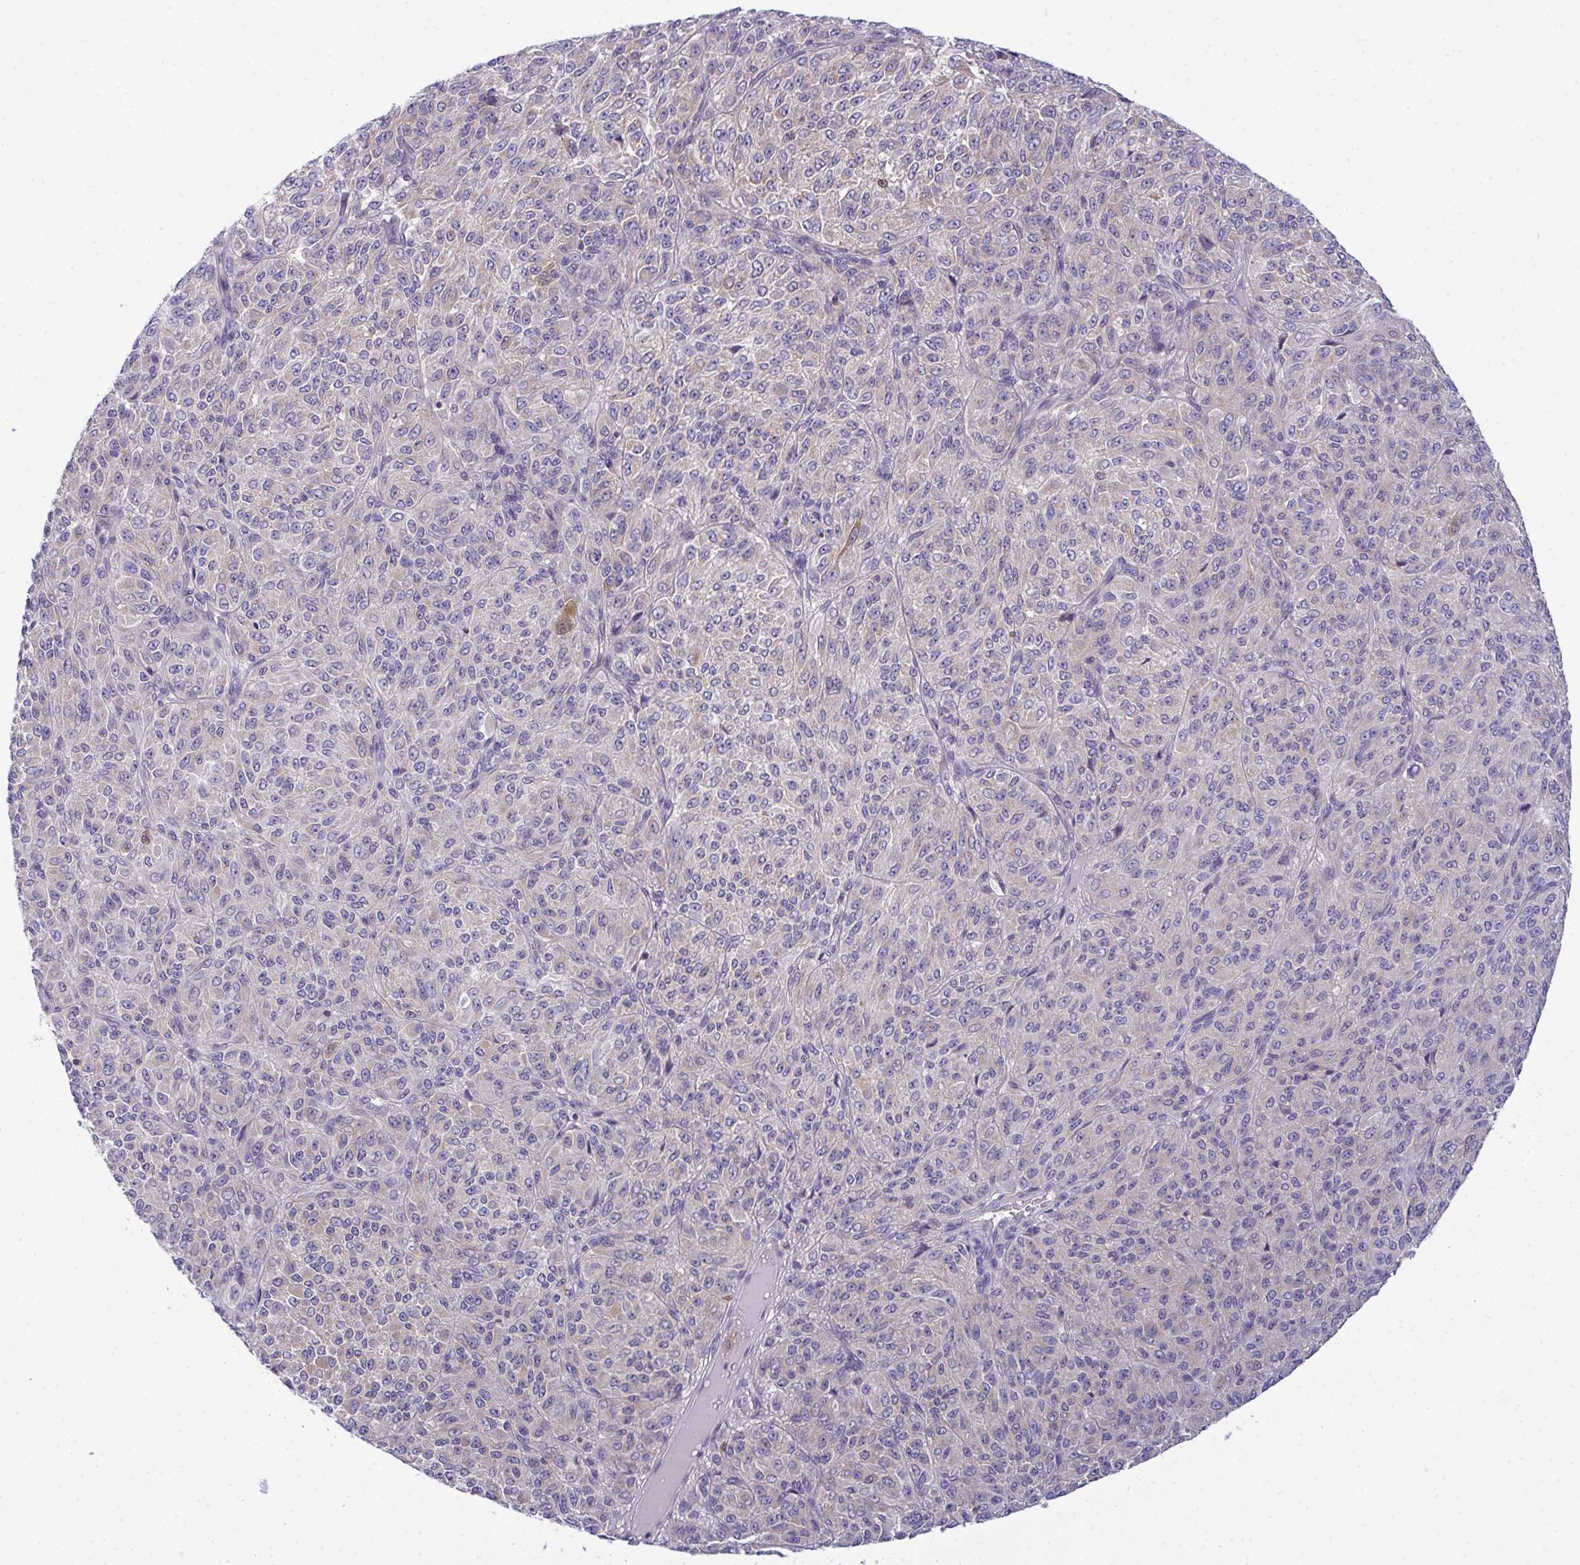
{"staining": {"intensity": "weak", "quantity": "<25%", "location": "cytoplasmic/membranous"}, "tissue": "melanoma", "cell_type": "Tumor cells", "image_type": "cancer", "snomed": [{"axis": "morphology", "description": "Malignant melanoma, Metastatic site"}, {"axis": "topography", "description": "Brain"}], "caption": "DAB immunohistochemical staining of human malignant melanoma (metastatic site) exhibits no significant staining in tumor cells.", "gene": "SLC30A6", "patient": {"sex": "female", "age": 56}}